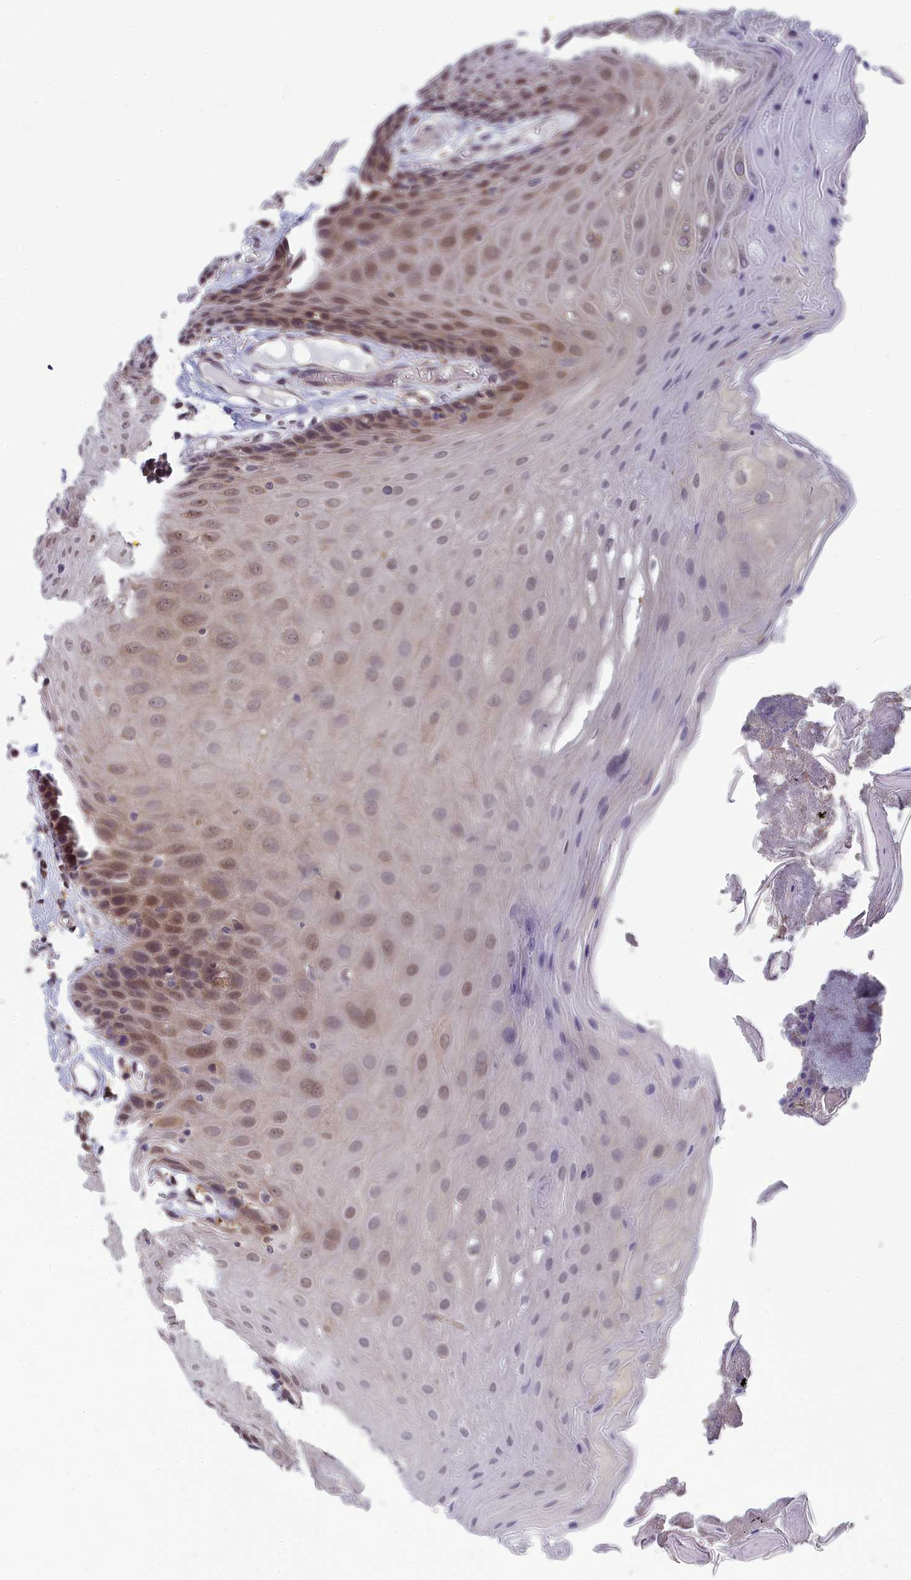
{"staining": {"intensity": "weak", "quantity": "<25%", "location": "nuclear"}, "tissue": "oral mucosa", "cell_type": "Squamous epithelial cells", "image_type": "normal", "snomed": [{"axis": "morphology", "description": "Normal tissue, NOS"}, {"axis": "morphology", "description": "Squamous cell carcinoma, NOS"}, {"axis": "topography", "description": "Skeletal muscle"}, {"axis": "topography", "description": "Oral tissue"}, {"axis": "topography", "description": "Salivary gland"}, {"axis": "topography", "description": "Head-Neck"}], "caption": "Protein analysis of benign oral mucosa demonstrates no significant expression in squamous epithelial cells.", "gene": "MRI1", "patient": {"sex": "male", "age": 54}}